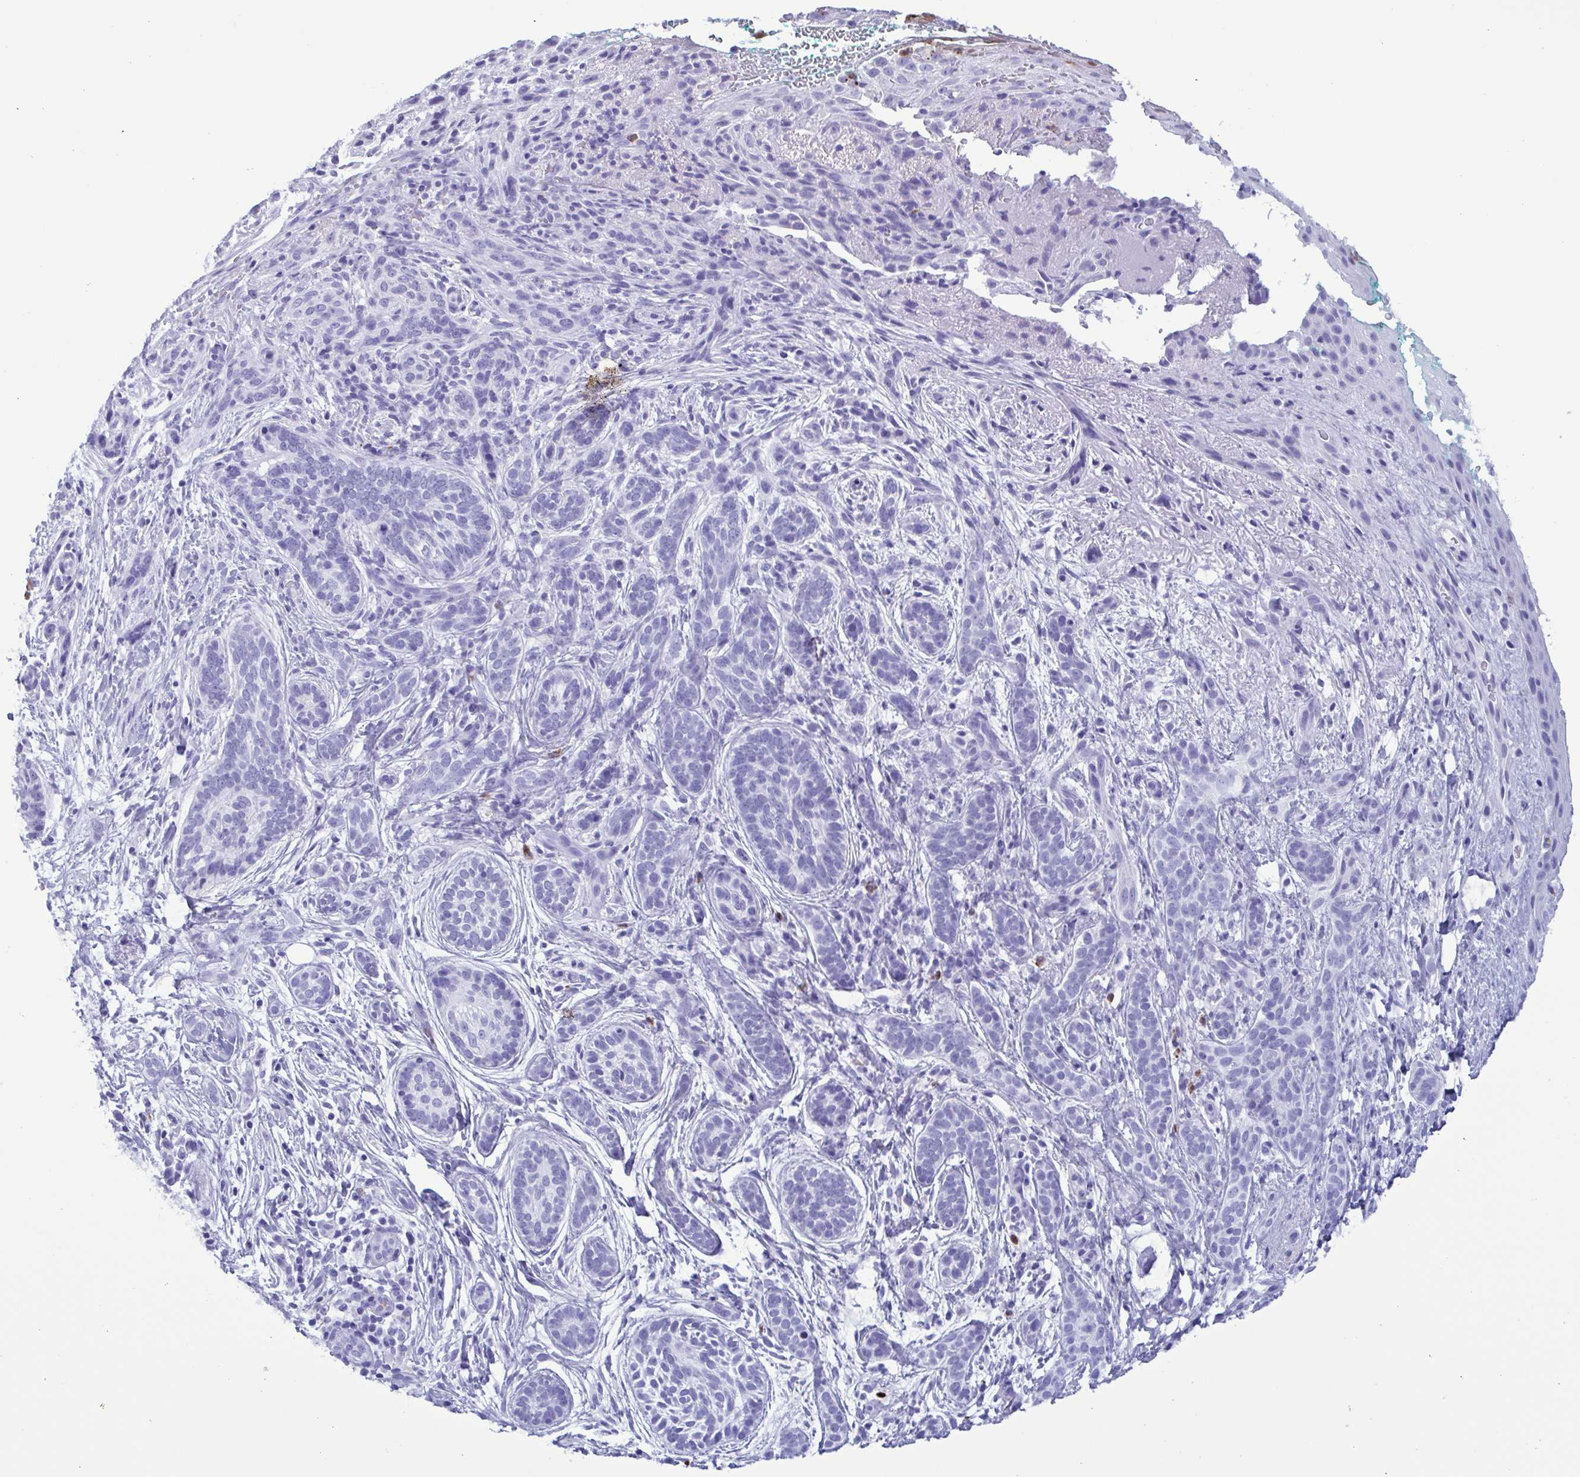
{"staining": {"intensity": "negative", "quantity": "none", "location": "none"}, "tissue": "skin cancer", "cell_type": "Tumor cells", "image_type": "cancer", "snomed": [{"axis": "morphology", "description": "Basal cell carcinoma"}, {"axis": "topography", "description": "Skin"}], "caption": "IHC photomicrograph of neoplastic tissue: skin cancer (basal cell carcinoma) stained with DAB reveals no significant protein positivity in tumor cells.", "gene": "LTF", "patient": {"sex": "male", "age": 63}}